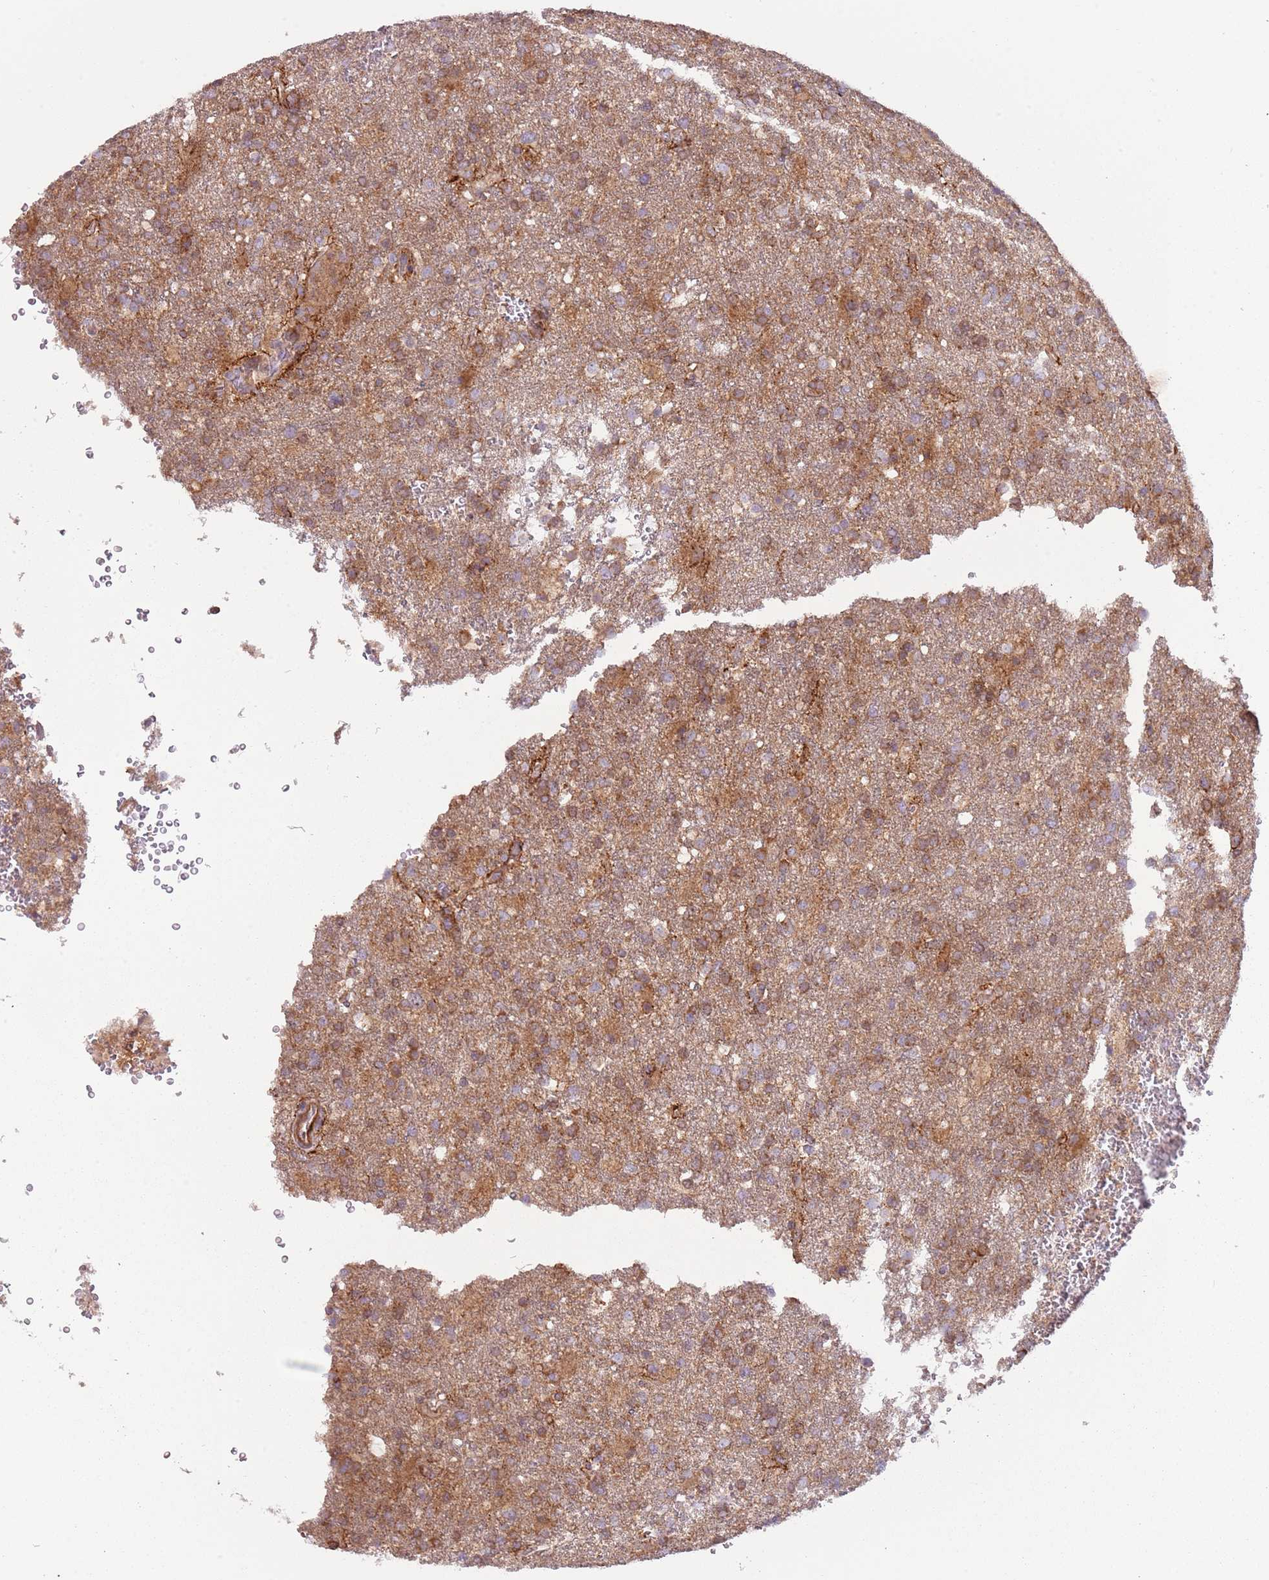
{"staining": {"intensity": "moderate", "quantity": "25%-75%", "location": "cytoplasmic/membranous"}, "tissue": "glioma", "cell_type": "Tumor cells", "image_type": "cancer", "snomed": [{"axis": "morphology", "description": "Glioma, malignant, High grade"}, {"axis": "topography", "description": "Brain"}], "caption": "IHC image of neoplastic tissue: human glioma stained using IHC reveals medium levels of moderate protein expression localized specifically in the cytoplasmic/membranous of tumor cells, appearing as a cytoplasmic/membranous brown color.", "gene": "DTD2", "patient": {"sex": "female", "age": 74}}